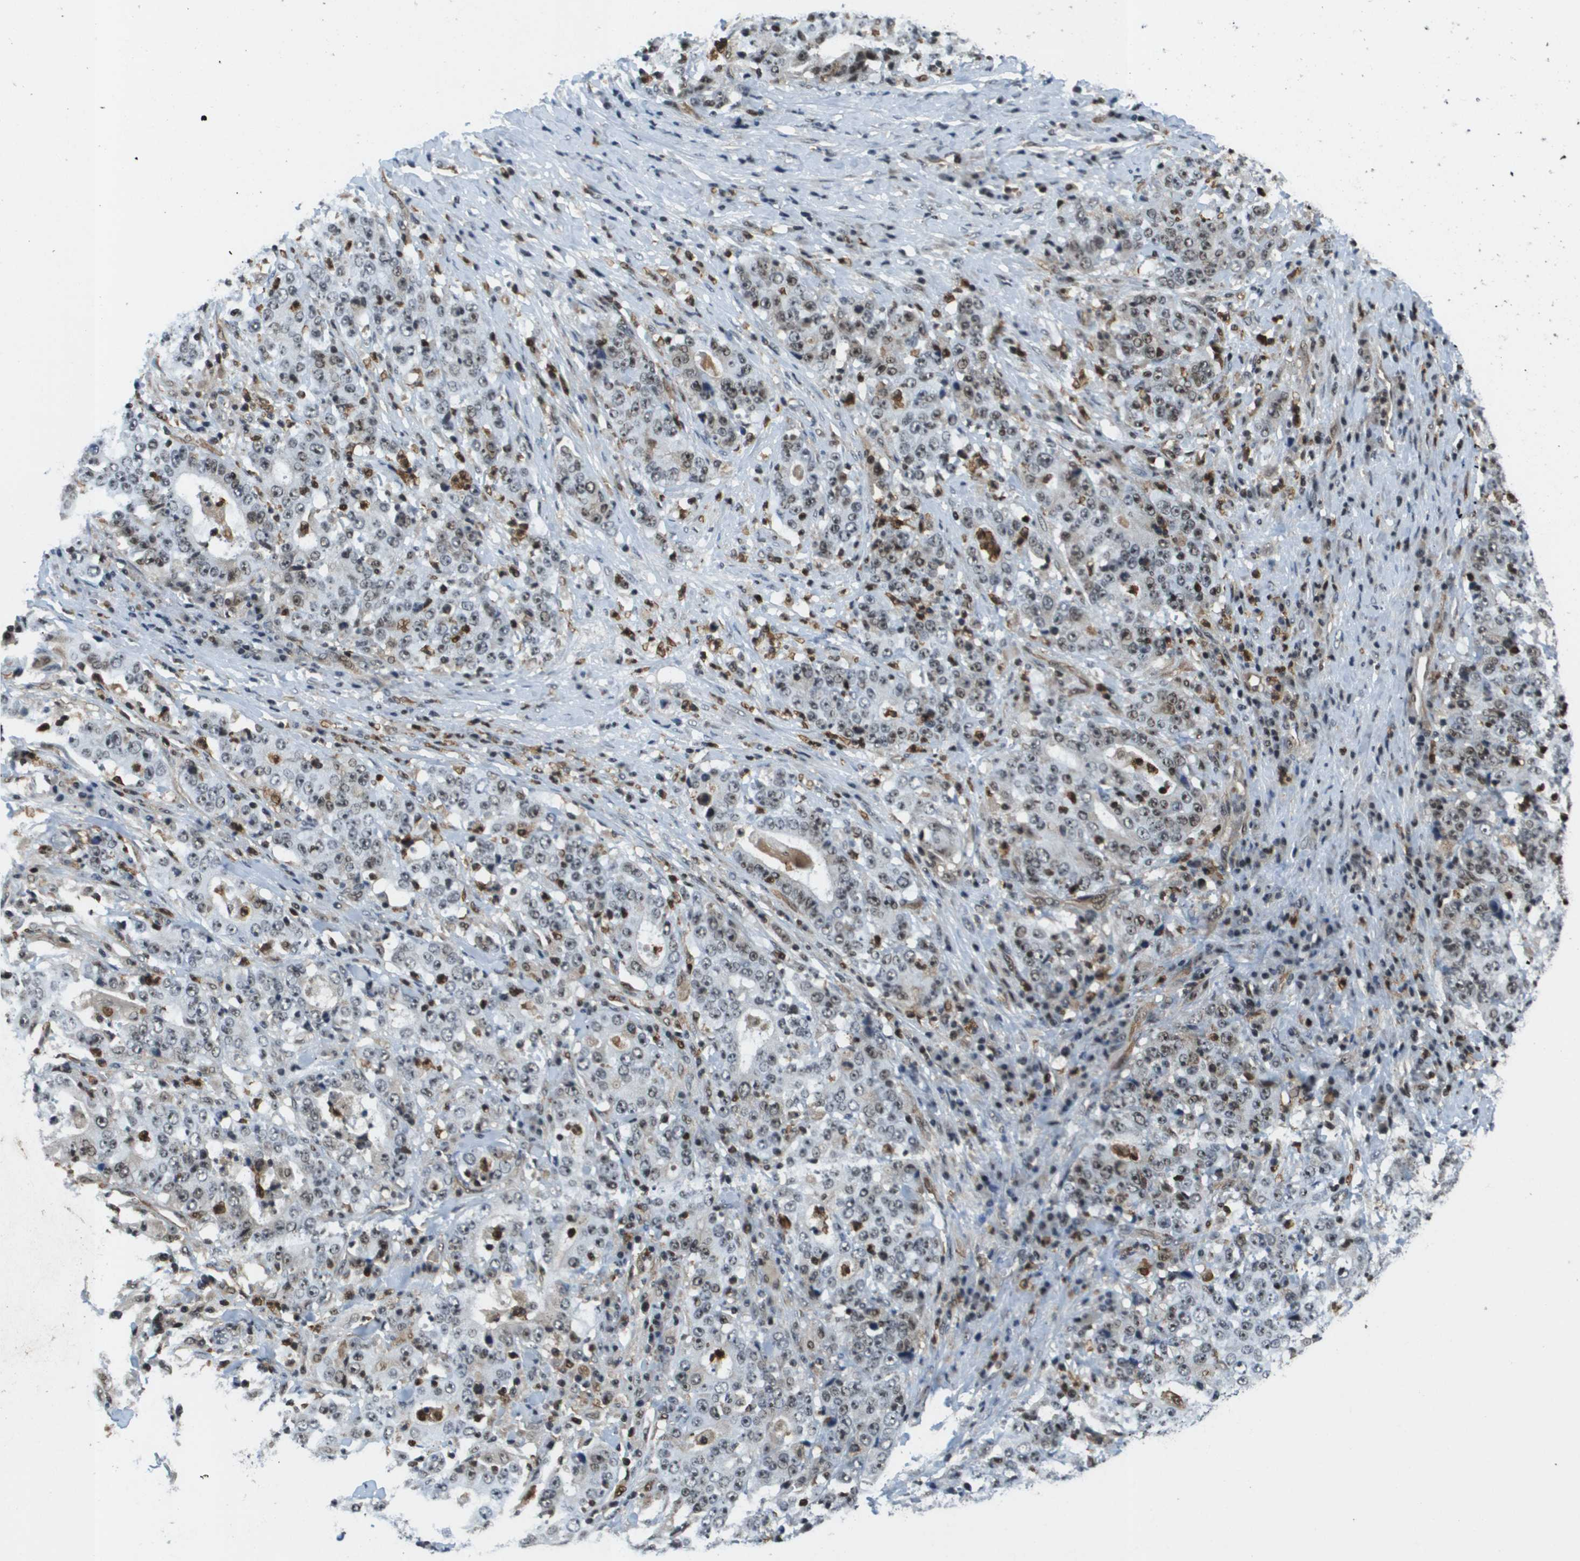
{"staining": {"intensity": "weak", "quantity": "<25%", "location": "nuclear"}, "tissue": "stomach cancer", "cell_type": "Tumor cells", "image_type": "cancer", "snomed": [{"axis": "morphology", "description": "Normal tissue, NOS"}, {"axis": "morphology", "description": "Adenocarcinoma, NOS"}, {"axis": "topography", "description": "Stomach, upper"}, {"axis": "topography", "description": "Stomach"}], "caption": "Immunohistochemistry (IHC) micrograph of adenocarcinoma (stomach) stained for a protein (brown), which displays no staining in tumor cells.", "gene": "EP400", "patient": {"sex": "male", "age": 59}}